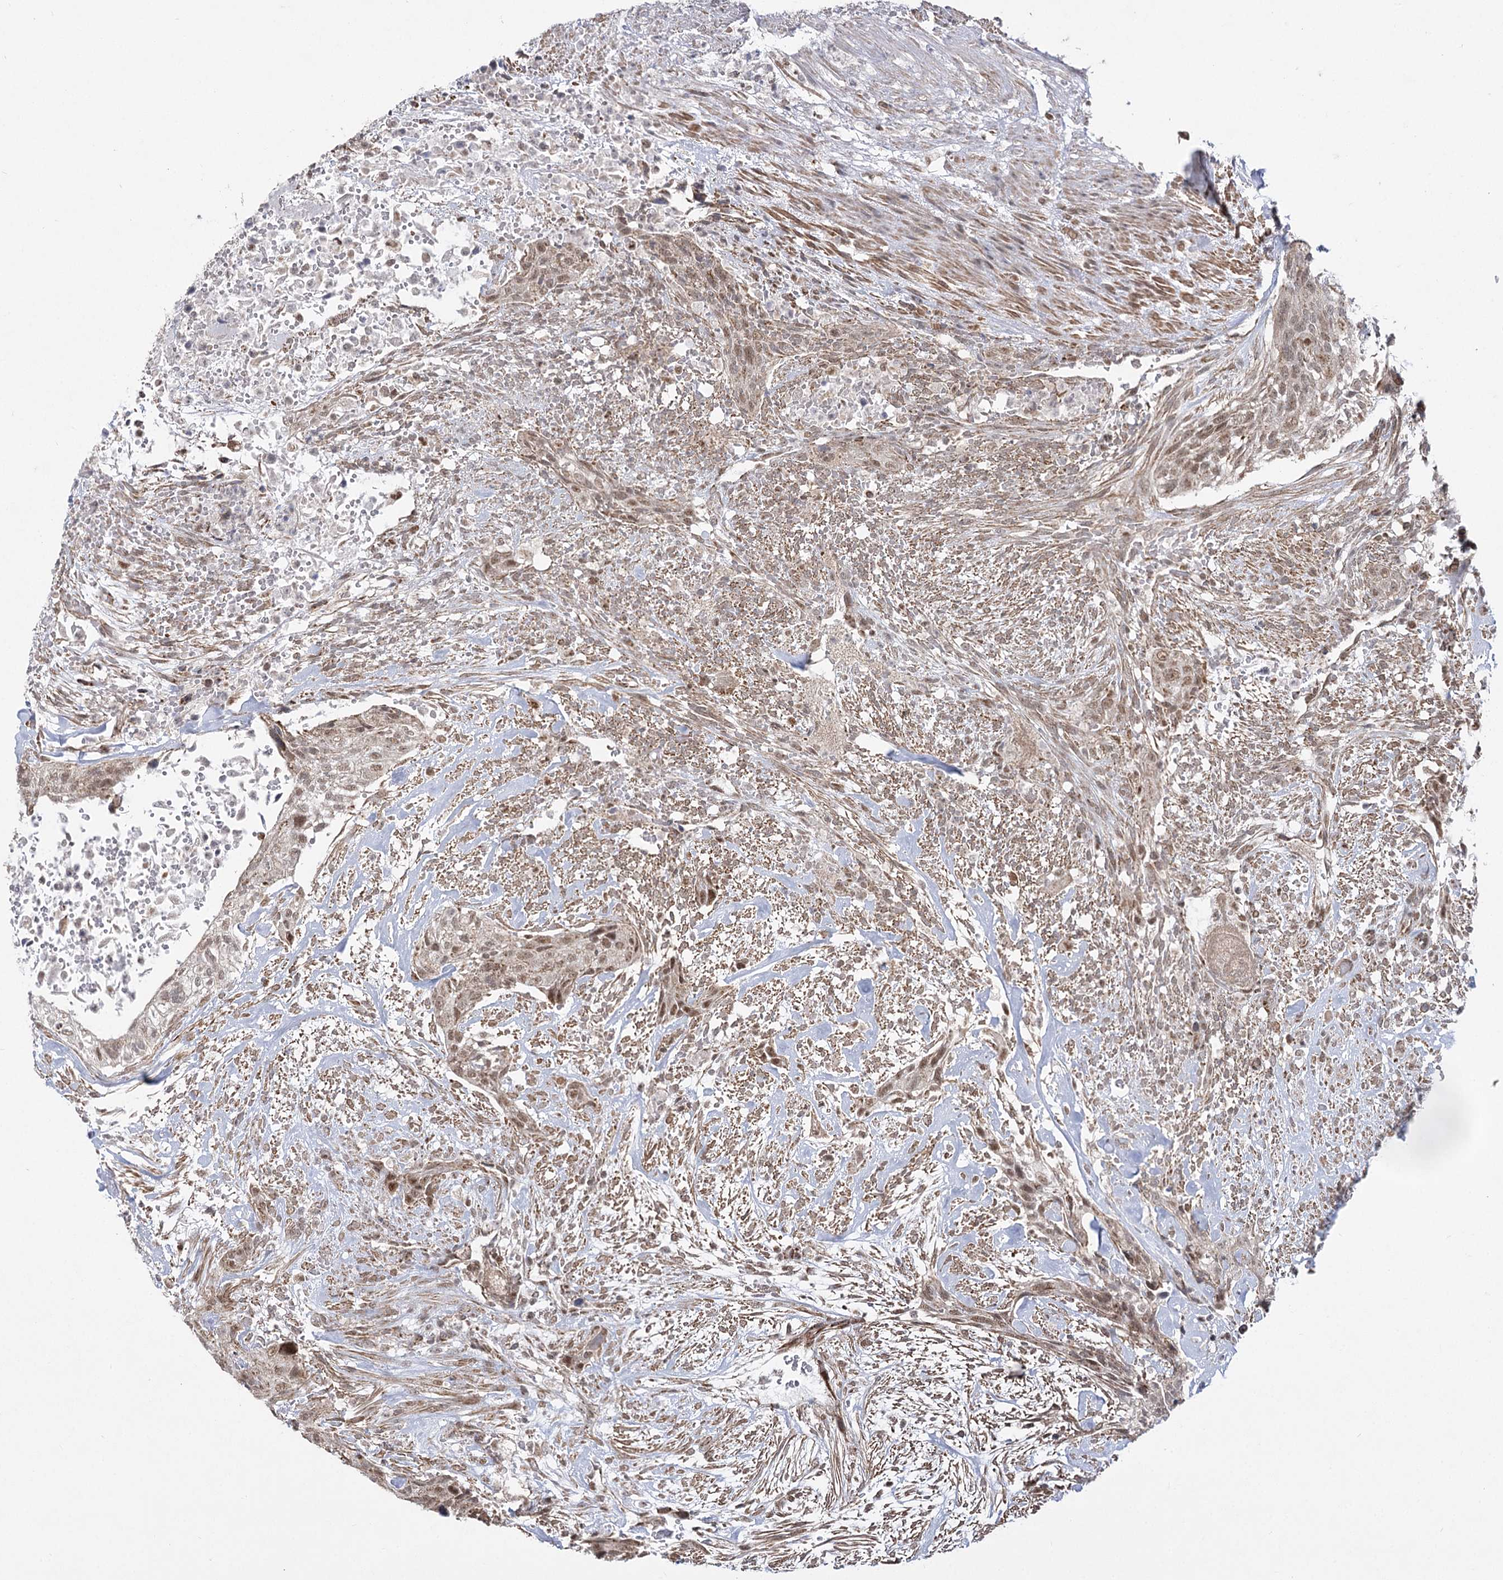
{"staining": {"intensity": "moderate", "quantity": ">75%", "location": "nuclear"}, "tissue": "urothelial cancer", "cell_type": "Tumor cells", "image_type": "cancer", "snomed": [{"axis": "morphology", "description": "Urothelial carcinoma, High grade"}, {"axis": "topography", "description": "Urinary bladder"}], "caption": "A high-resolution micrograph shows immunohistochemistry (IHC) staining of urothelial carcinoma (high-grade), which shows moderate nuclear expression in about >75% of tumor cells. Immunohistochemistry (ihc) stains the protein of interest in brown and the nuclei are stained blue.", "gene": "SLC4A1AP", "patient": {"sex": "male", "age": 35}}